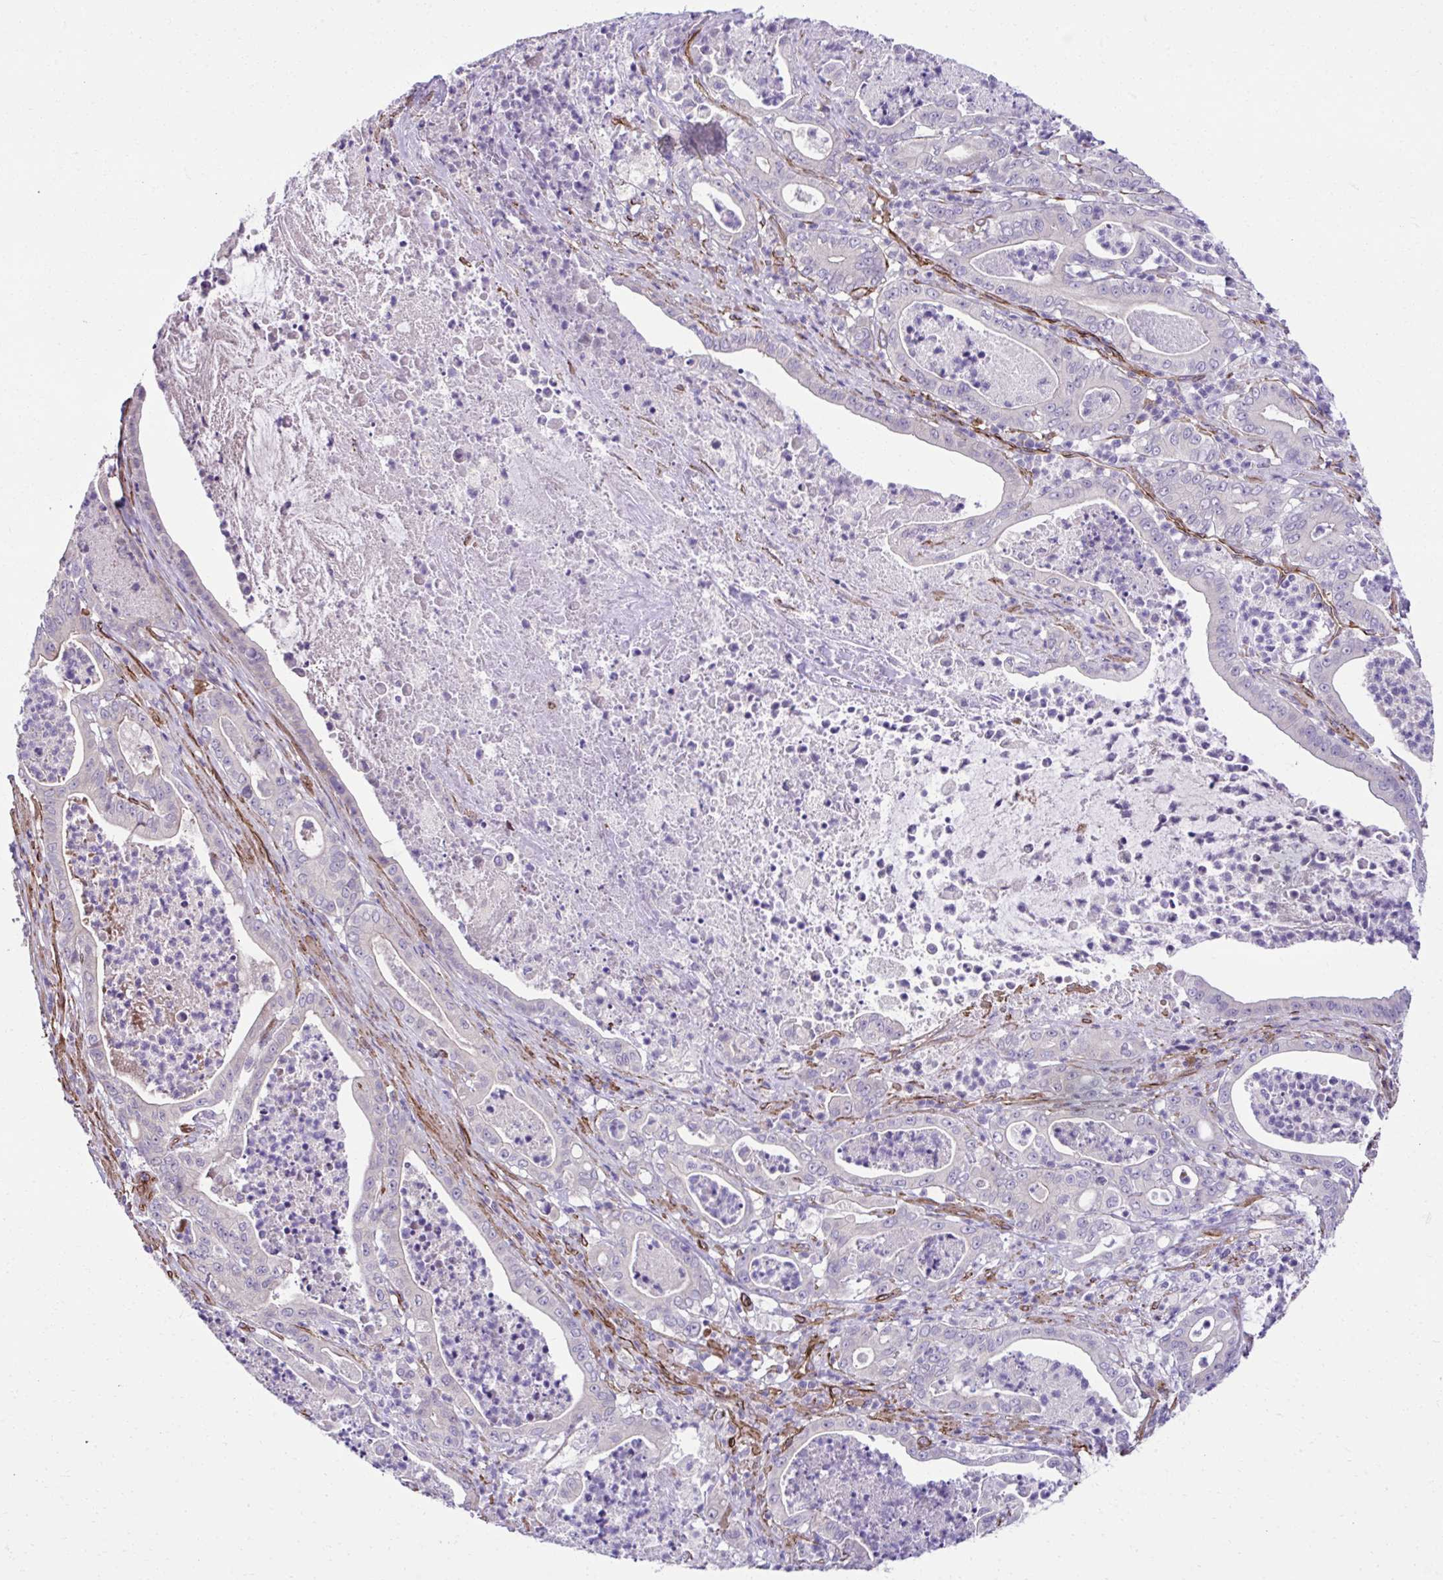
{"staining": {"intensity": "negative", "quantity": "none", "location": "none"}, "tissue": "pancreatic cancer", "cell_type": "Tumor cells", "image_type": "cancer", "snomed": [{"axis": "morphology", "description": "Adenocarcinoma, NOS"}, {"axis": "topography", "description": "Pancreas"}], "caption": "Immunohistochemistry (IHC) micrograph of pancreatic cancer (adenocarcinoma) stained for a protein (brown), which exhibits no staining in tumor cells.", "gene": "TRIM52", "patient": {"sex": "male", "age": 71}}